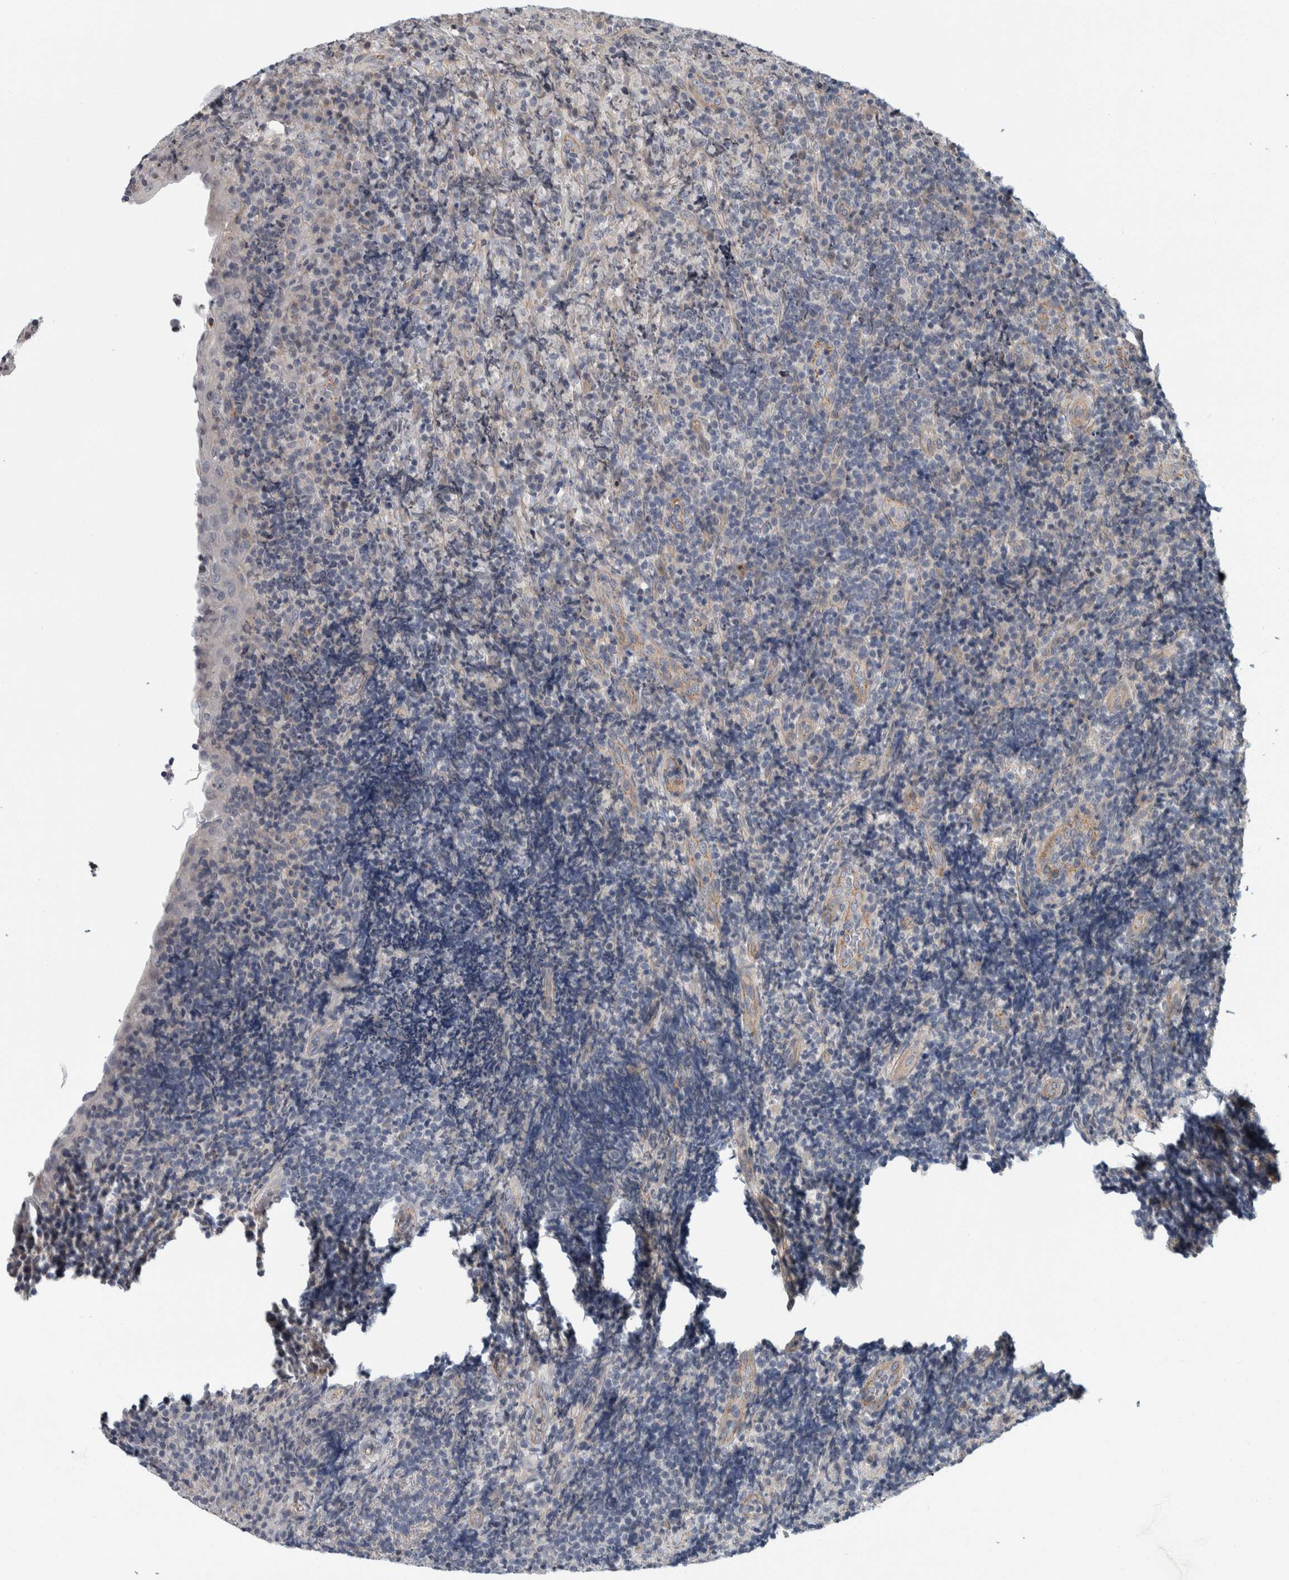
{"staining": {"intensity": "negative", "quantity": "none", "location": "none"}, "tissue": "lymphoma", "cell_type": "Tumor cells", "image_type": "cancer", "snomed": [{"axis": "morphology", "description": "Malignant lymphoma, non-Hodgkin's type, High grade"}, {"axis": "topography", "description": "Tonsil"}], "caption": "Tumor cells show no significant protein staining in high-grade malignant lymphoma, non-Hodgkin's type. (DAB immunohistochemistry visualized using brightfield microscopy, high magnification).", "gene": "KCNJ3", "patient": {"sex": "female", "age": 36}}